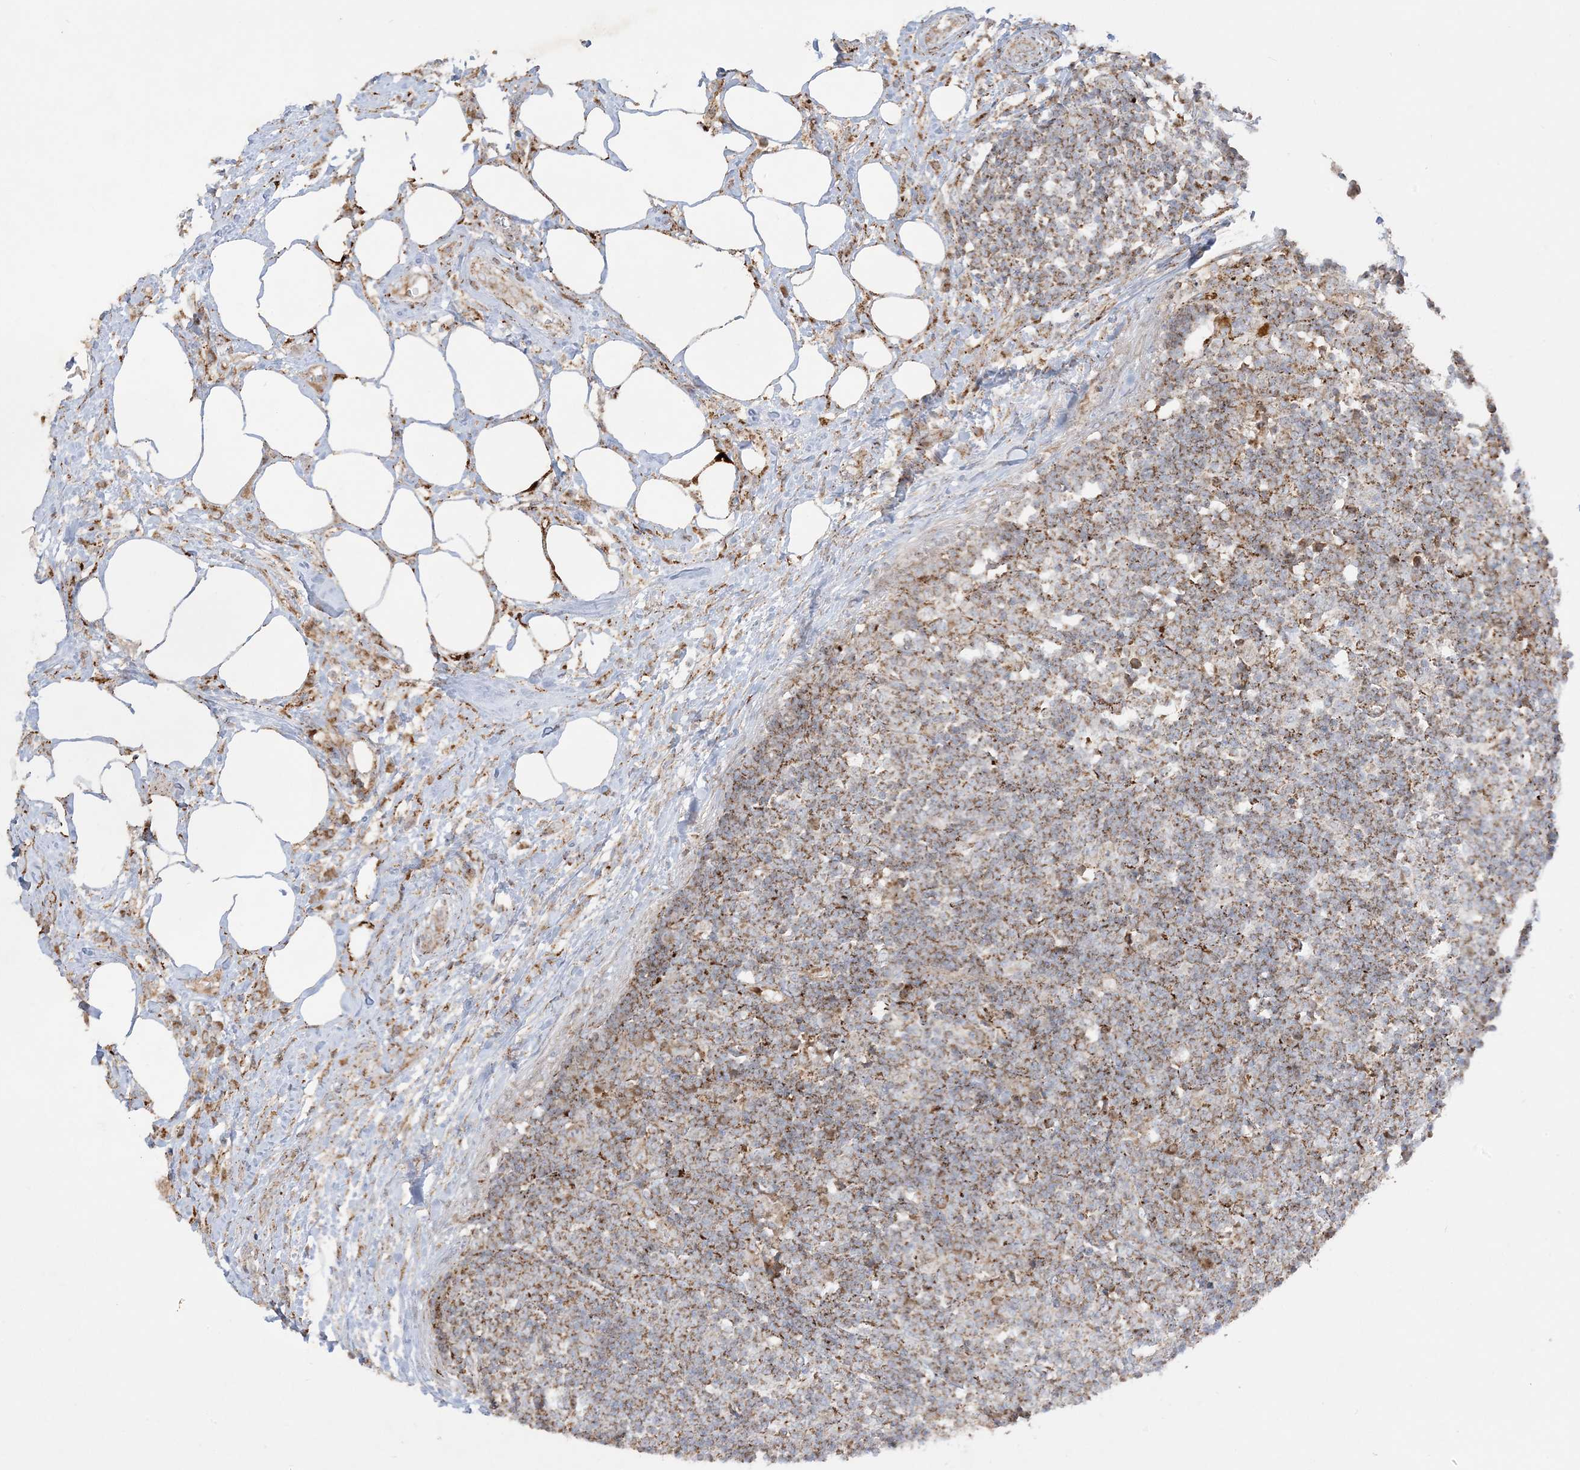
{"staining": {"intensity": "moderate", "quantity": "25%-75%", "location": "cytoplasmic/membranous"}, "tissue": "lymph node", "cell_type": "Germinal center cells", "image_type": "normal", "snomed": [{"axis": "morphology", "description": "Normal tissue, NOS"}, {"axis": "morphology", "description": "Squamous cell carcinoma, metastatic, NOS"}, {"axis": "topography", "description": "Lymph node"}], "caption": "High-magnification brightfield microscopy of normal lymph node stained with DAB (3,3'-diaminobenzidine) (brown) and counterstained with hematoxylin (blue). germinal center cells exhibit moderate cytoplasmic/membranous staining is identified in approximately25%-75% of cells.", "gene": "NDUFAF3", "patient": {"sex": "male", "age": 73}}